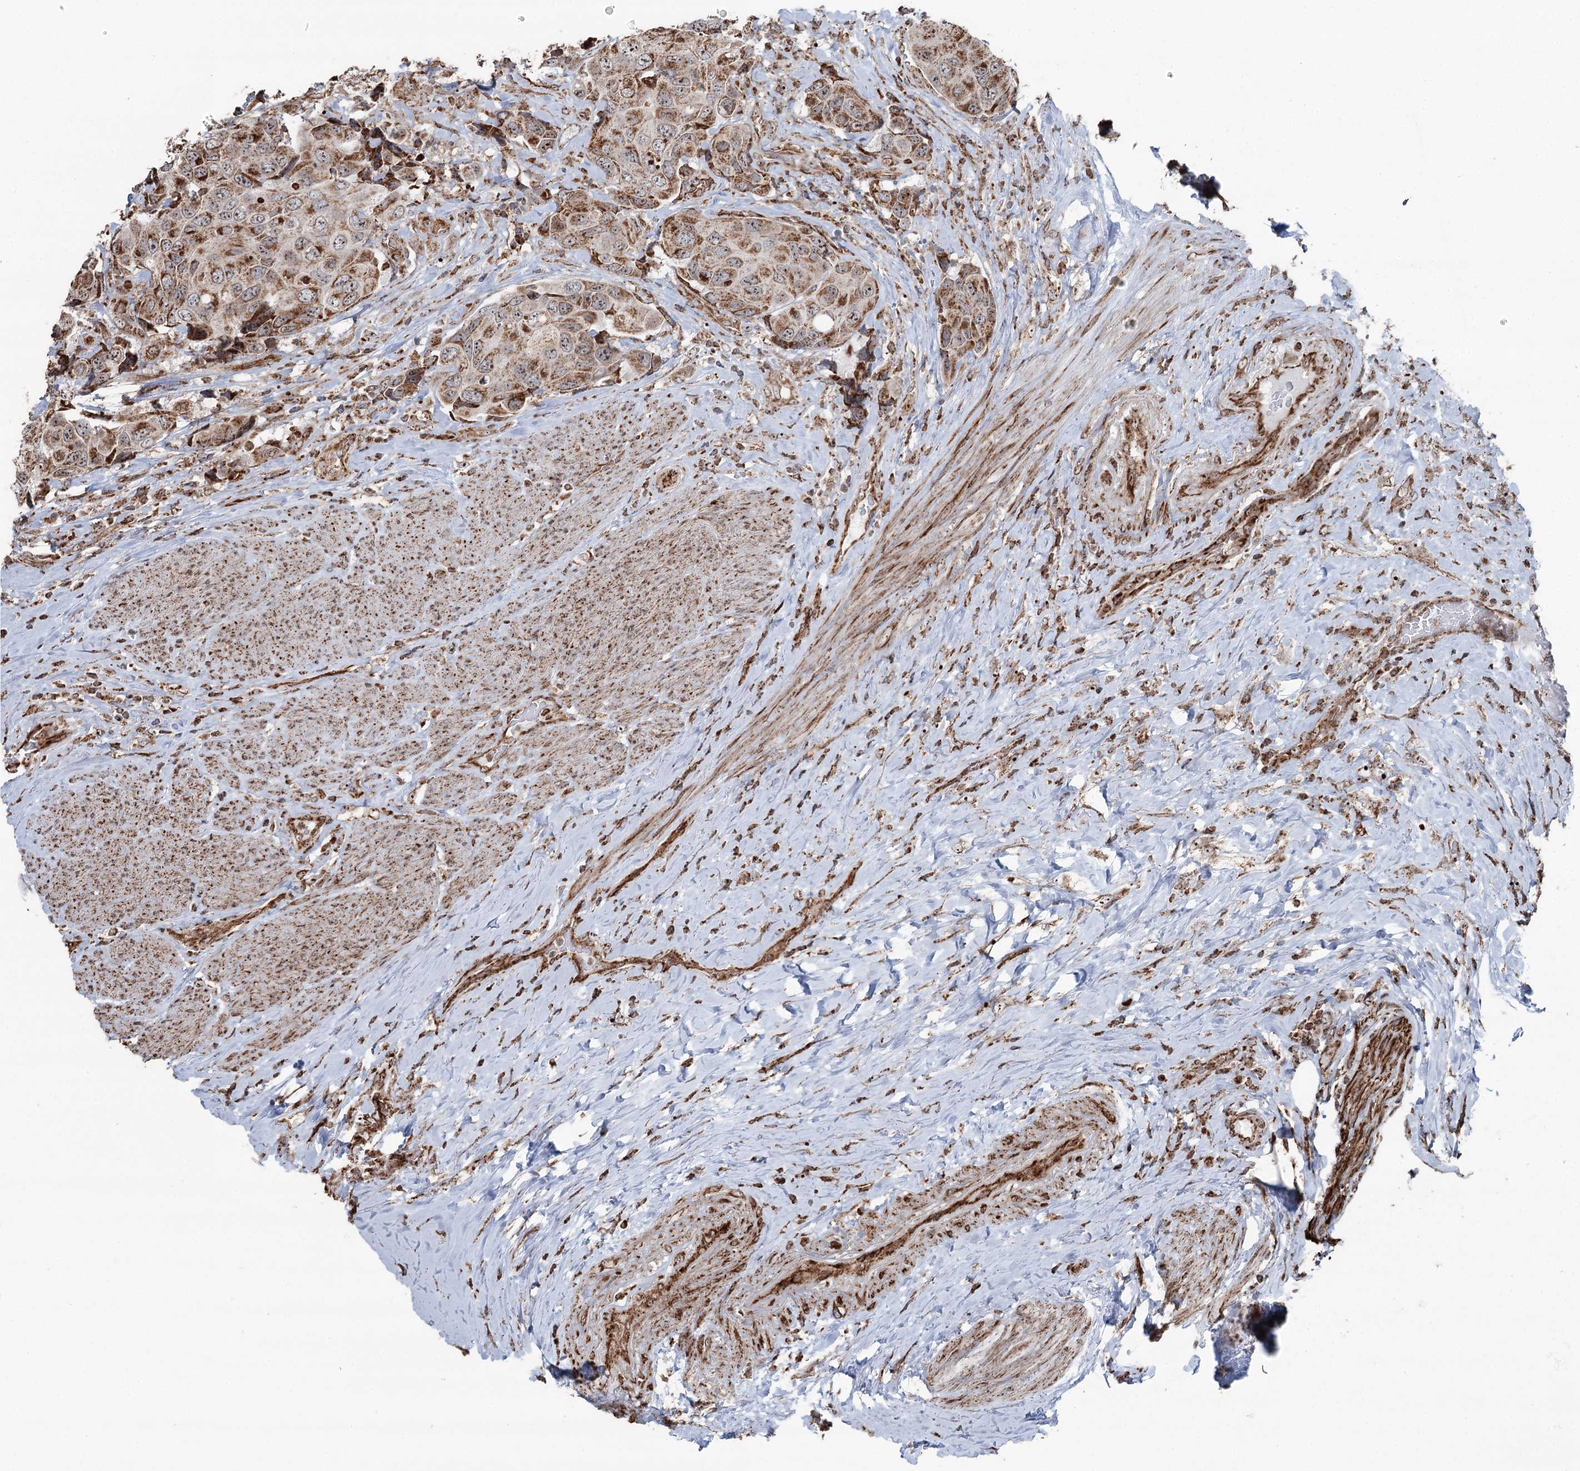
{"staining": {"intensity": "moderate", "quantity": ">75%", "location": "cytoplasmic/membranous,nuclear"}, "tissue": "urothelial cancer", "cell_type": "Tumor cells", "image_type": "cancer", "snomed": [{"axis": "morphology", "description": "Urothelial carcinoma, High grade"}, {"axis": "topography", "description": "Urinary bladder"}], "caption": "Protein staining of urothelial cancer tissue reveals moderate cytoplasmic/membranous and nuclear expression in about >75% of tumor cells.", "gene": "STEEP1", "patient": {"sex": "male", "age": 74}}